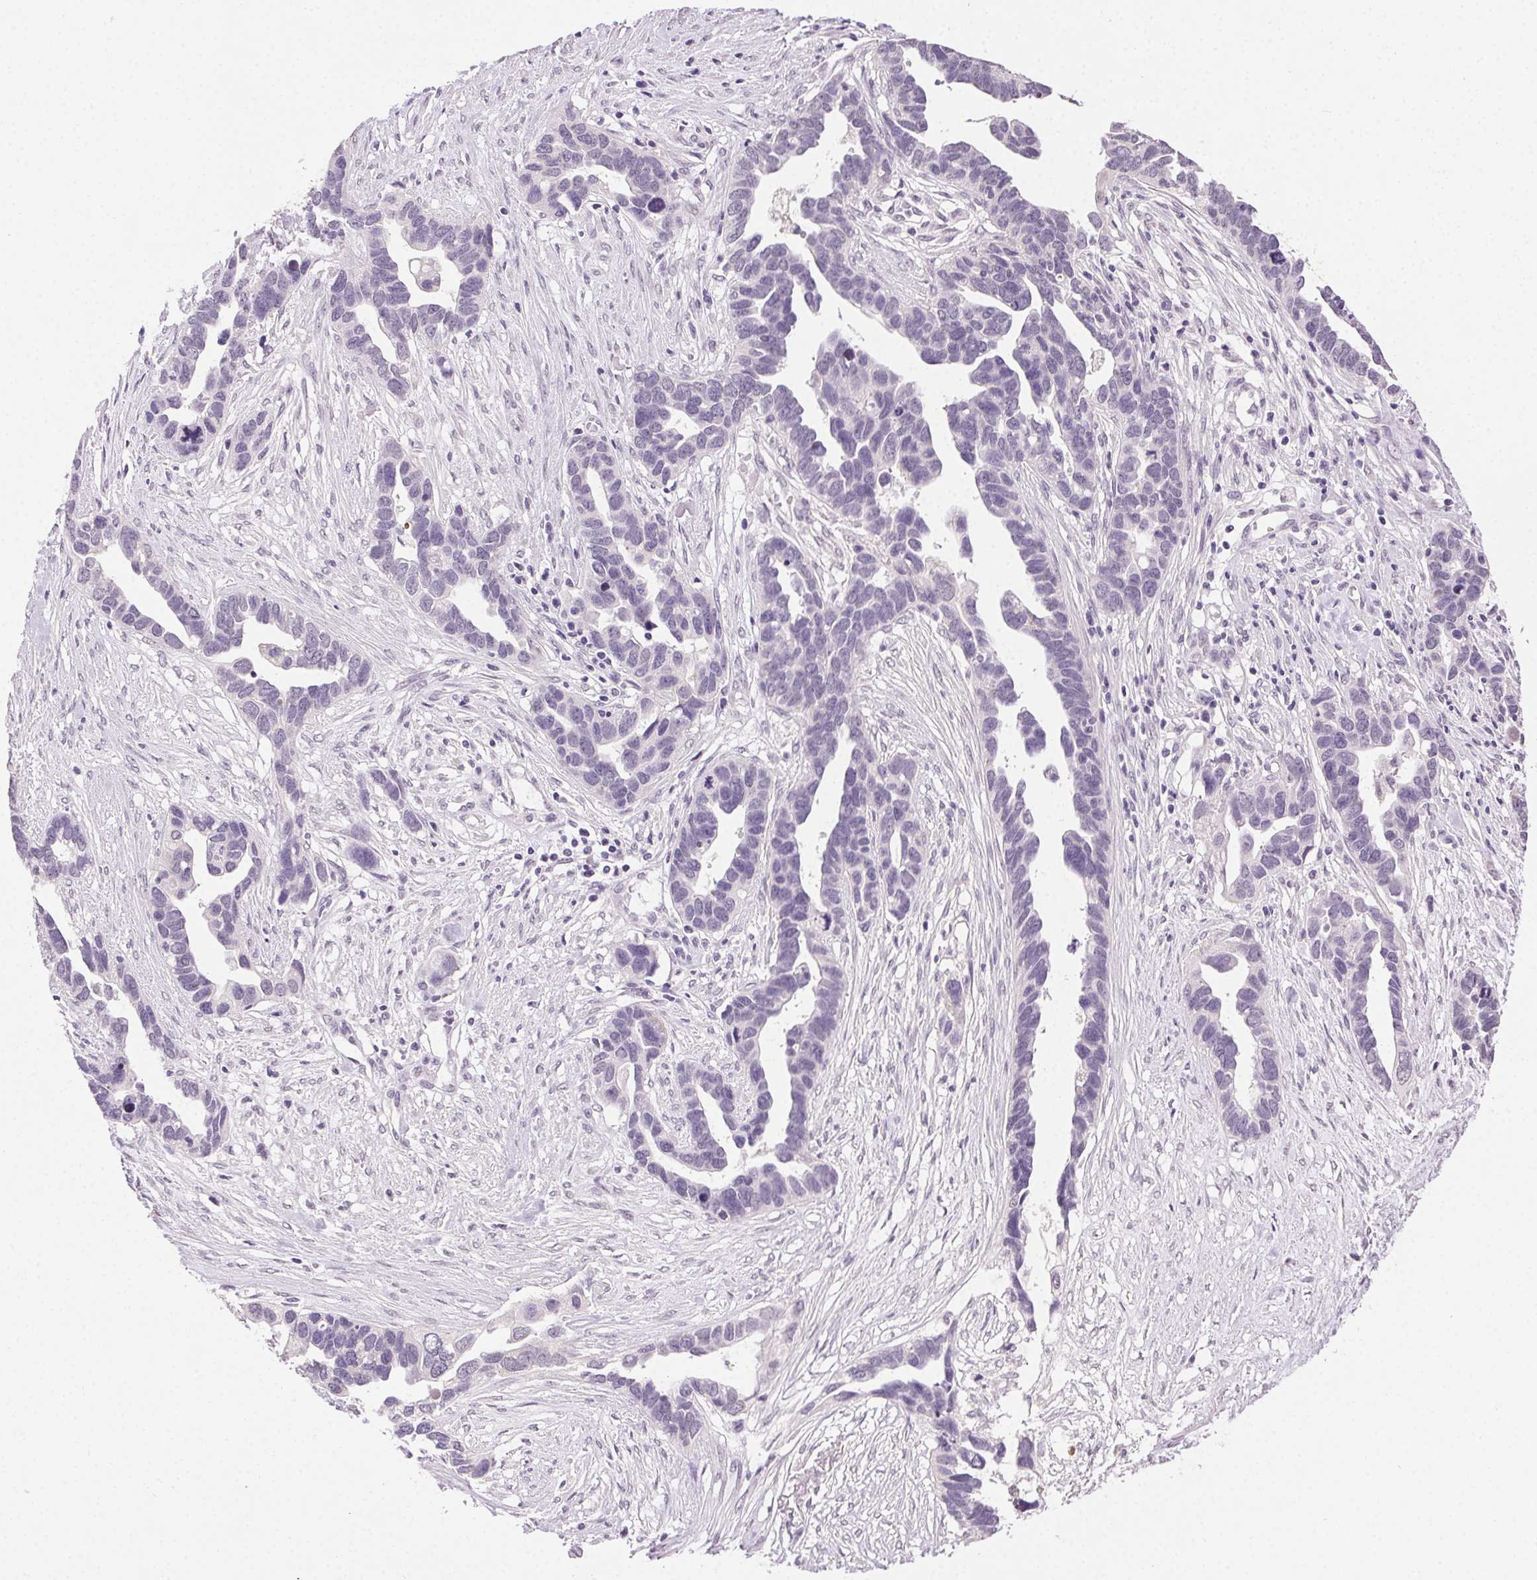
{"staining": {"intensity": "negative", "quantity": "none", "location": "none"}, "tissue": "ovarian cancer", "cell_type": "Tumor cells", "image_type": "cancer", "snomed": [{"axis": "morphology", "description": "Cystadenocarcinoma, serous, NOS"}, {"axis": "topography", "description": "Ovary"}], "caption": "IHC micrograph of ovarian cancer (serous cystadenocarcinoma) stained for a protein (brown), which reveals no expression in tumor cells.", "gene": "CLDN10", "patient": {"sex": "female", "age": 54}}